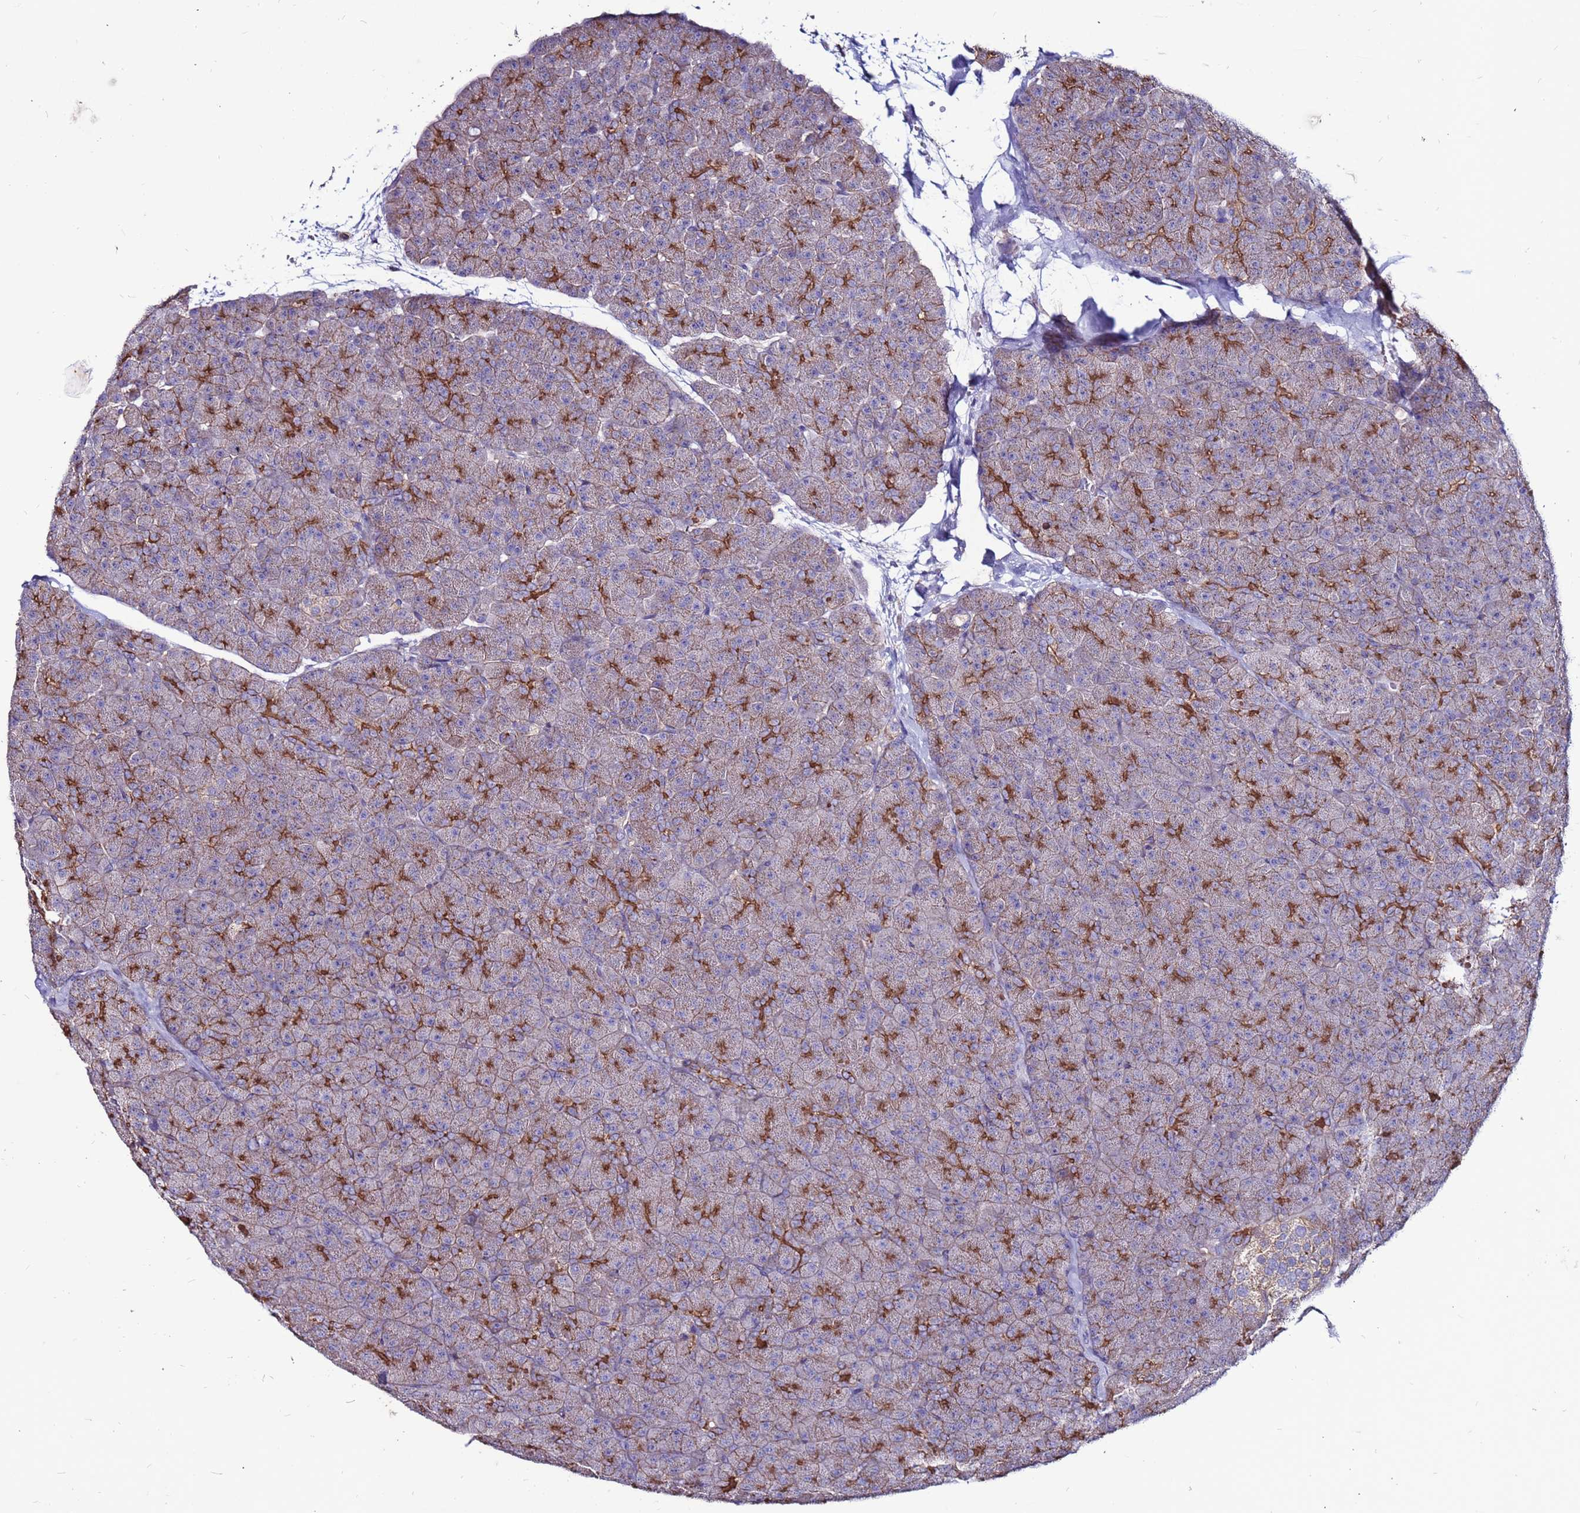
{"staining": {"intensity": "strong", "quantity": "25%-75%", "location": "cytoplasmic/membranous"}, "tissue": "pancreas", "cell_type": "Exocrine glandular cells", "image_type": "normal", "snomed": [{"axis": "morphology", "description": "Normal tissue, NOS"}, {"axis": "topography", "description": "Pancreas"}], "caption": "Exocrine glandular cells show high levels of strong cytoplasmic/membranous positivity in approximately 25%-75% of cells in normal pancreas.", "gene": "NRN1L", "patient": {"sex": "male", "age": 36}}